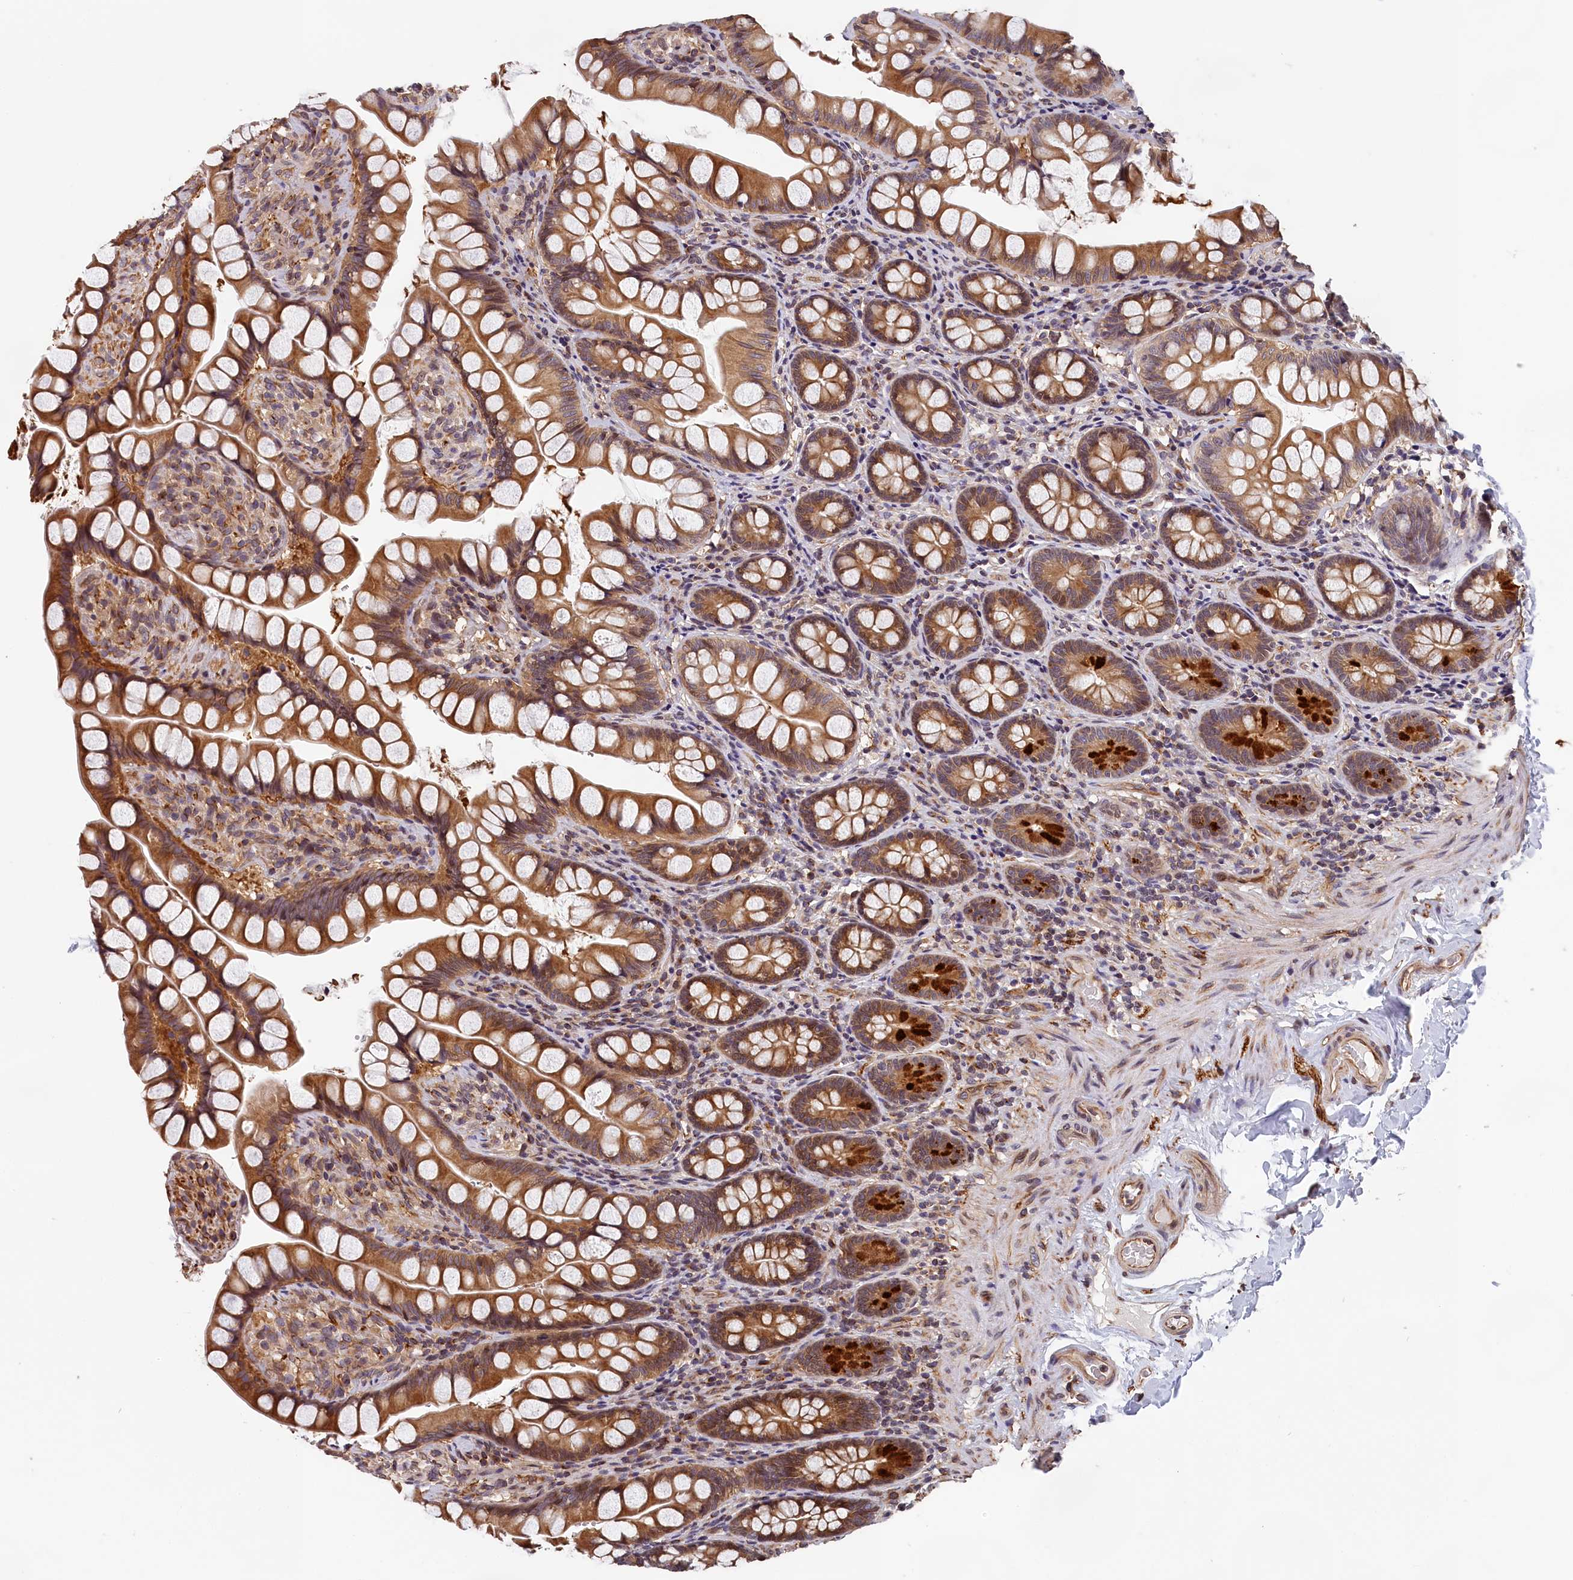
{"staining": {"intensity": "moderate", "quantity": ">75%", "location": "cytoplasmic/membranous"}, "tissue": "small intestine", "cell_type": "Glandular cells", "image_type": "normal", "snomed": [{"axis": "morphology", "description": "Normal tissue, NOS"}, {"axis": "topography", "description": "Small intestine"}], "caption": "Normal small intestine exhibits moderate cytoplasmic/membranous expression in approximately >75% of glandular cells.", "gene": "TMEM116", "patient": {"sex": "male", "age": 70}}